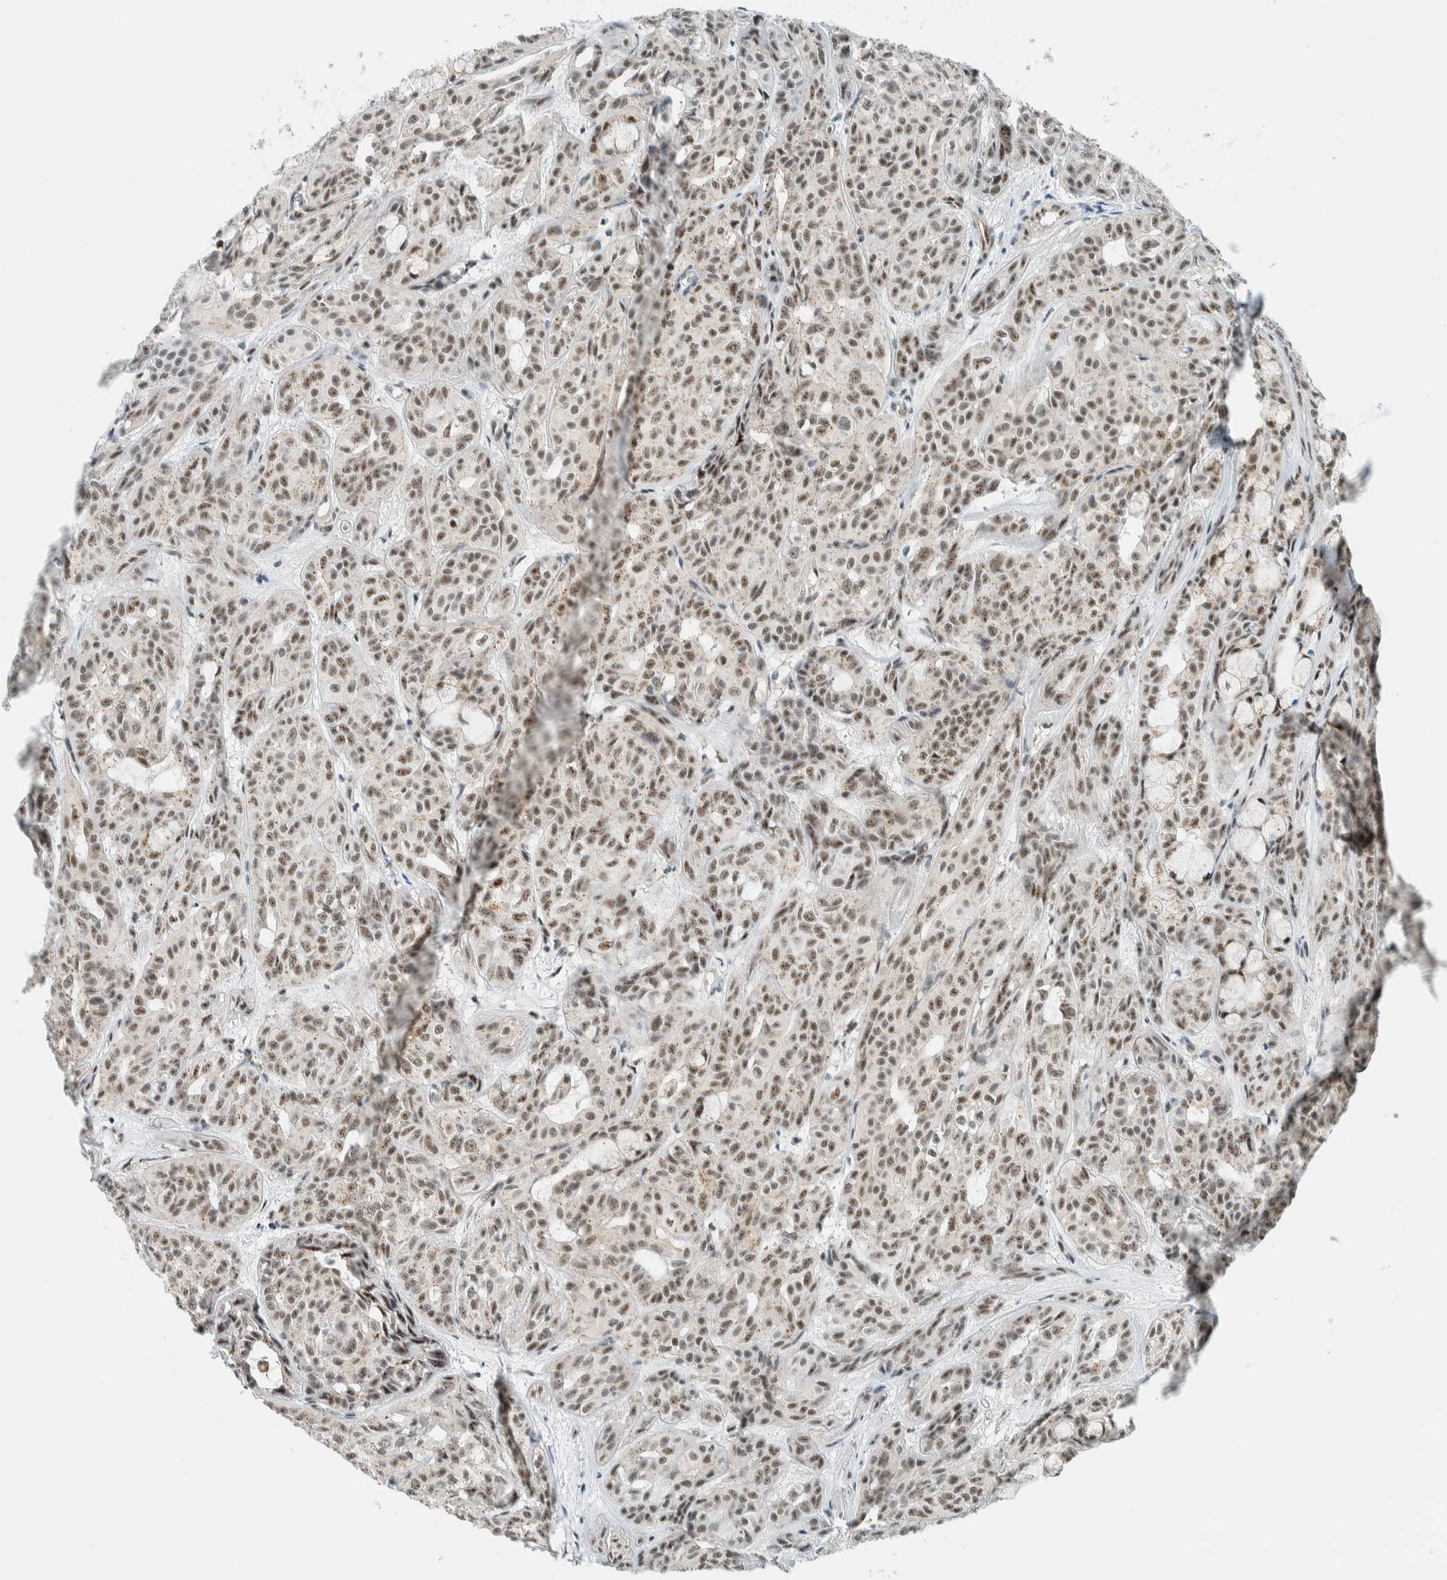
{"staining": {"intensity": "weak", "quantity": ">75%", "location": "nuclear"}, "tissue": "head and neck cancer", "cell_type": "Tumor cells", "image_type": "cancer", "snomed": [{"axis": "morphology", "description": "Adenocarcinoma, NOS"}, {"axis": "topography", "description": "Salivary gland, NOS"}, {"axis": "topography", "description": "Head-Neck"}], "caption": "Immunohistochemical staining of human head and neck cancer displays low levels of weak nuclear protein expression in about >75% of tumor cells. Using DAB (3,3'-diaminobenzidine) (brown) and hematoxylin (blue) stains, captured at high magnification using brightfield microscopy.", "gene": "CYSRT1", "patient": {"sex": "female", "age": 76}}